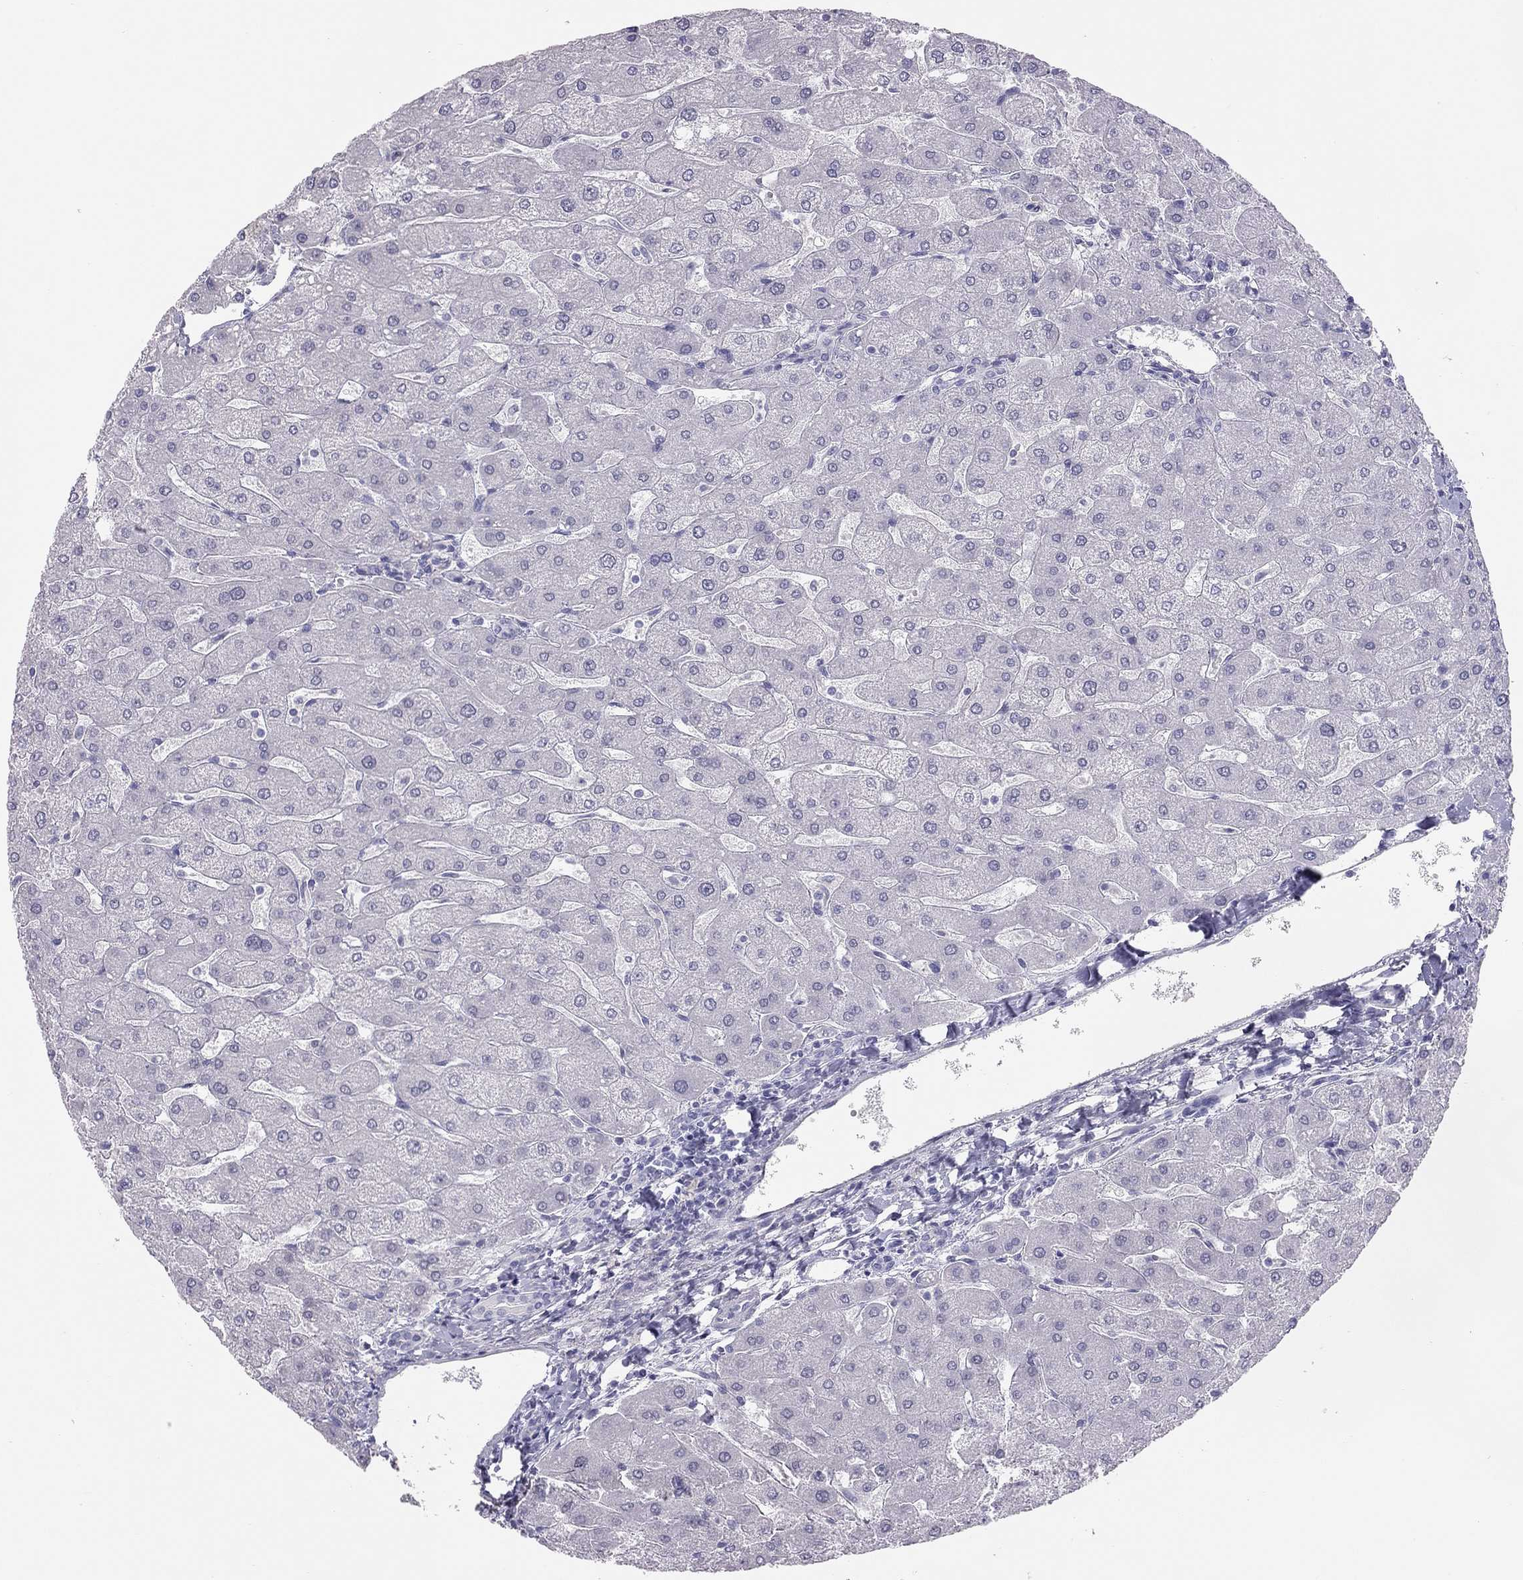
{"staining": {"intensity": "negative", "quantity": "none", "location": "none"}, "tissue": "liver", "cell_type": "Cholangiocytes", "image_type": "normal", "snomed": [{"axis": "morphology", "description": "Normal tissue, NOS"}, {"axis": "topography", "description": "Liver"}], "caption": "Histopathology image shows no protein staining in cholangiocytes of benign liver.", "gene": "SPATA12", "patient": {"sex": "male", "age": 67}}